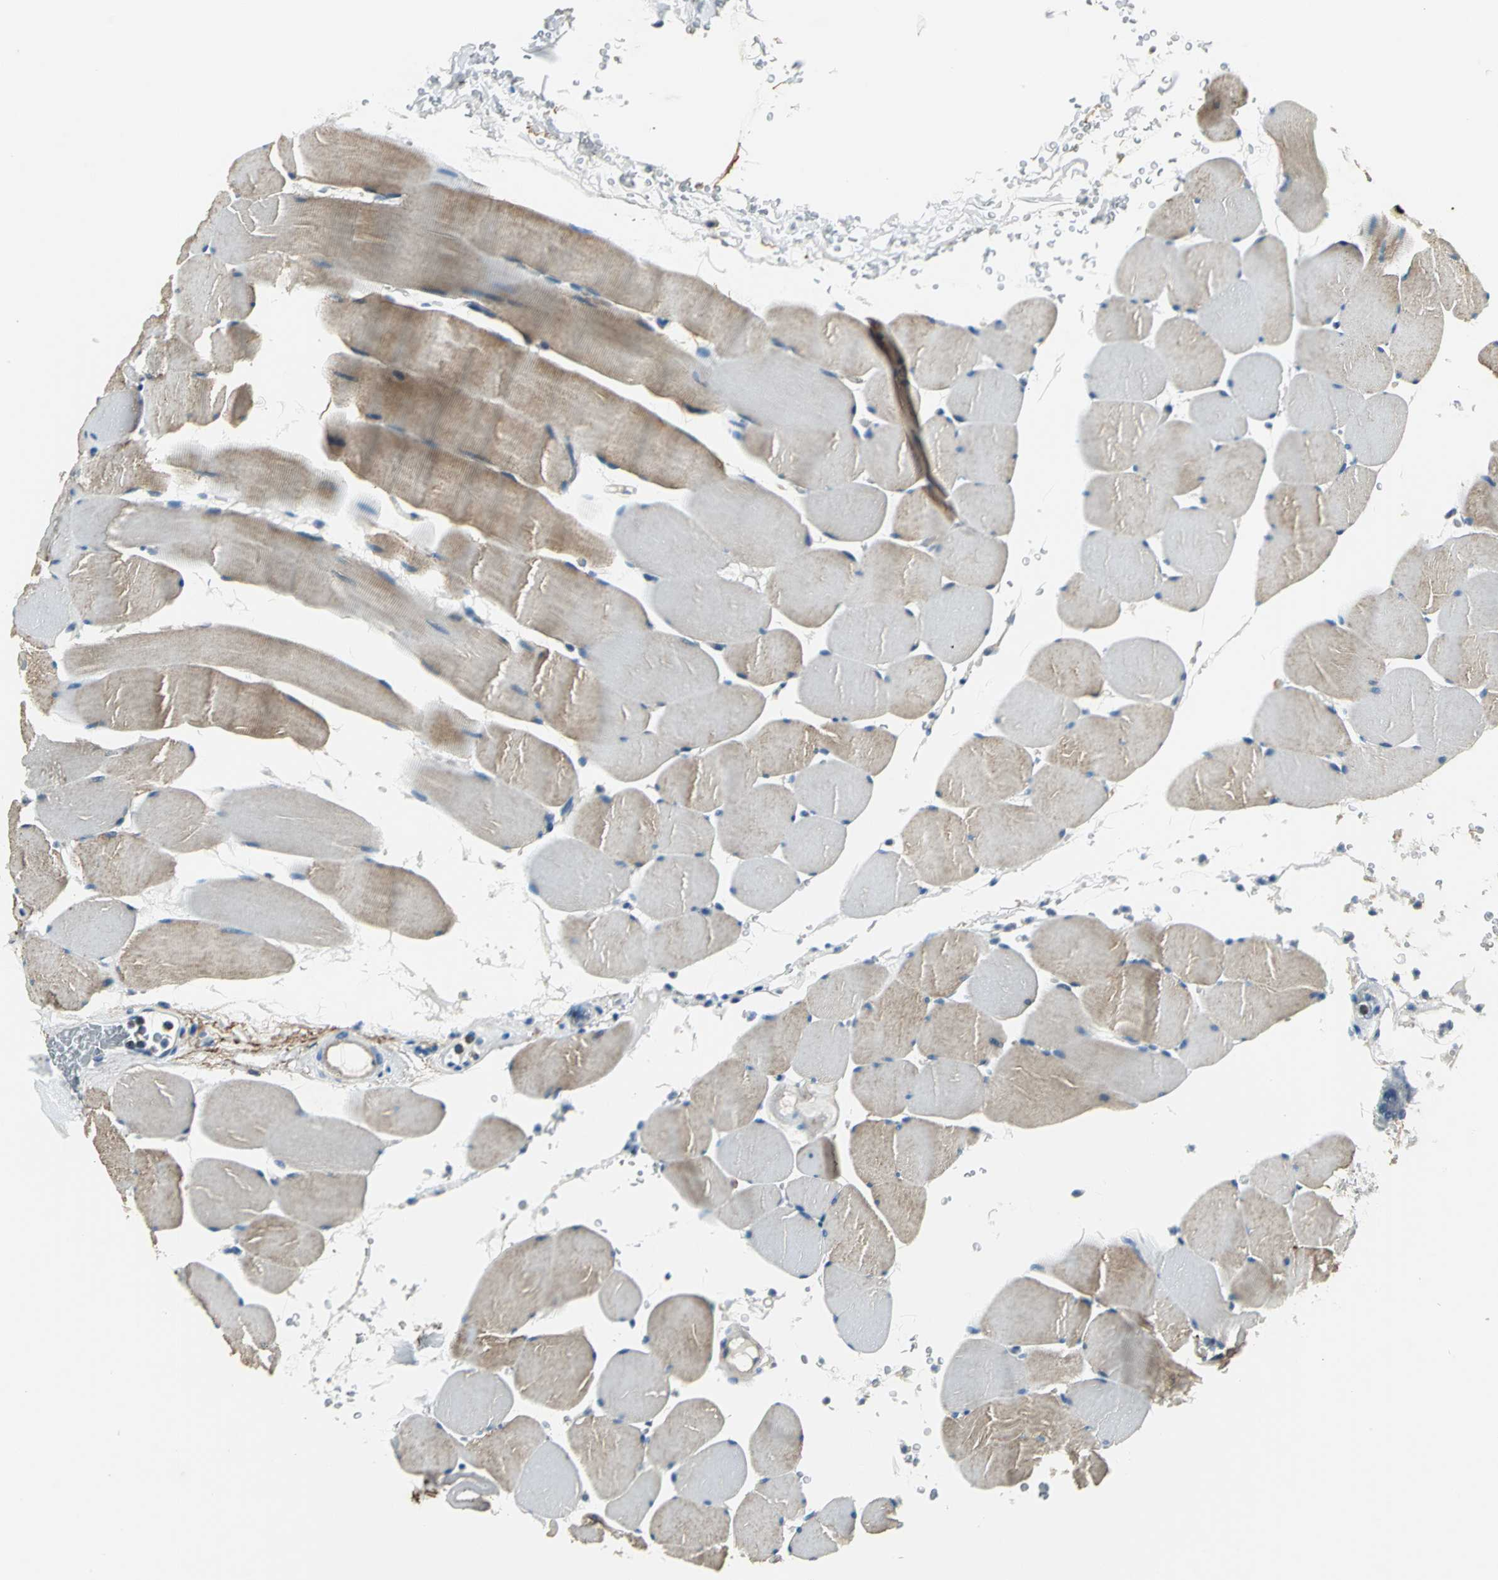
{"staining": {"intensity": "weak", "quantity": "25%-75%", "location": "cytoplasmic/membranous"}, "tissue": "skeletal muscle", "cell_type": "Myocytes", "image_type": "normal", "snomed": [{"axis": "morphology", "description": "Normal tissue, NOS"}, {"axis": "topography", "description": "Skeletal muscle"}], "caption": "Unremarkable skeletal muscle exhibits weak cytoplasmic/membranous staining in approximately 25%-75% of myocytes (IHC, brightfield microscopy, high magnification)..", "gene": "SLC16A7", "patient": {"sex": "male", "age": 62}}